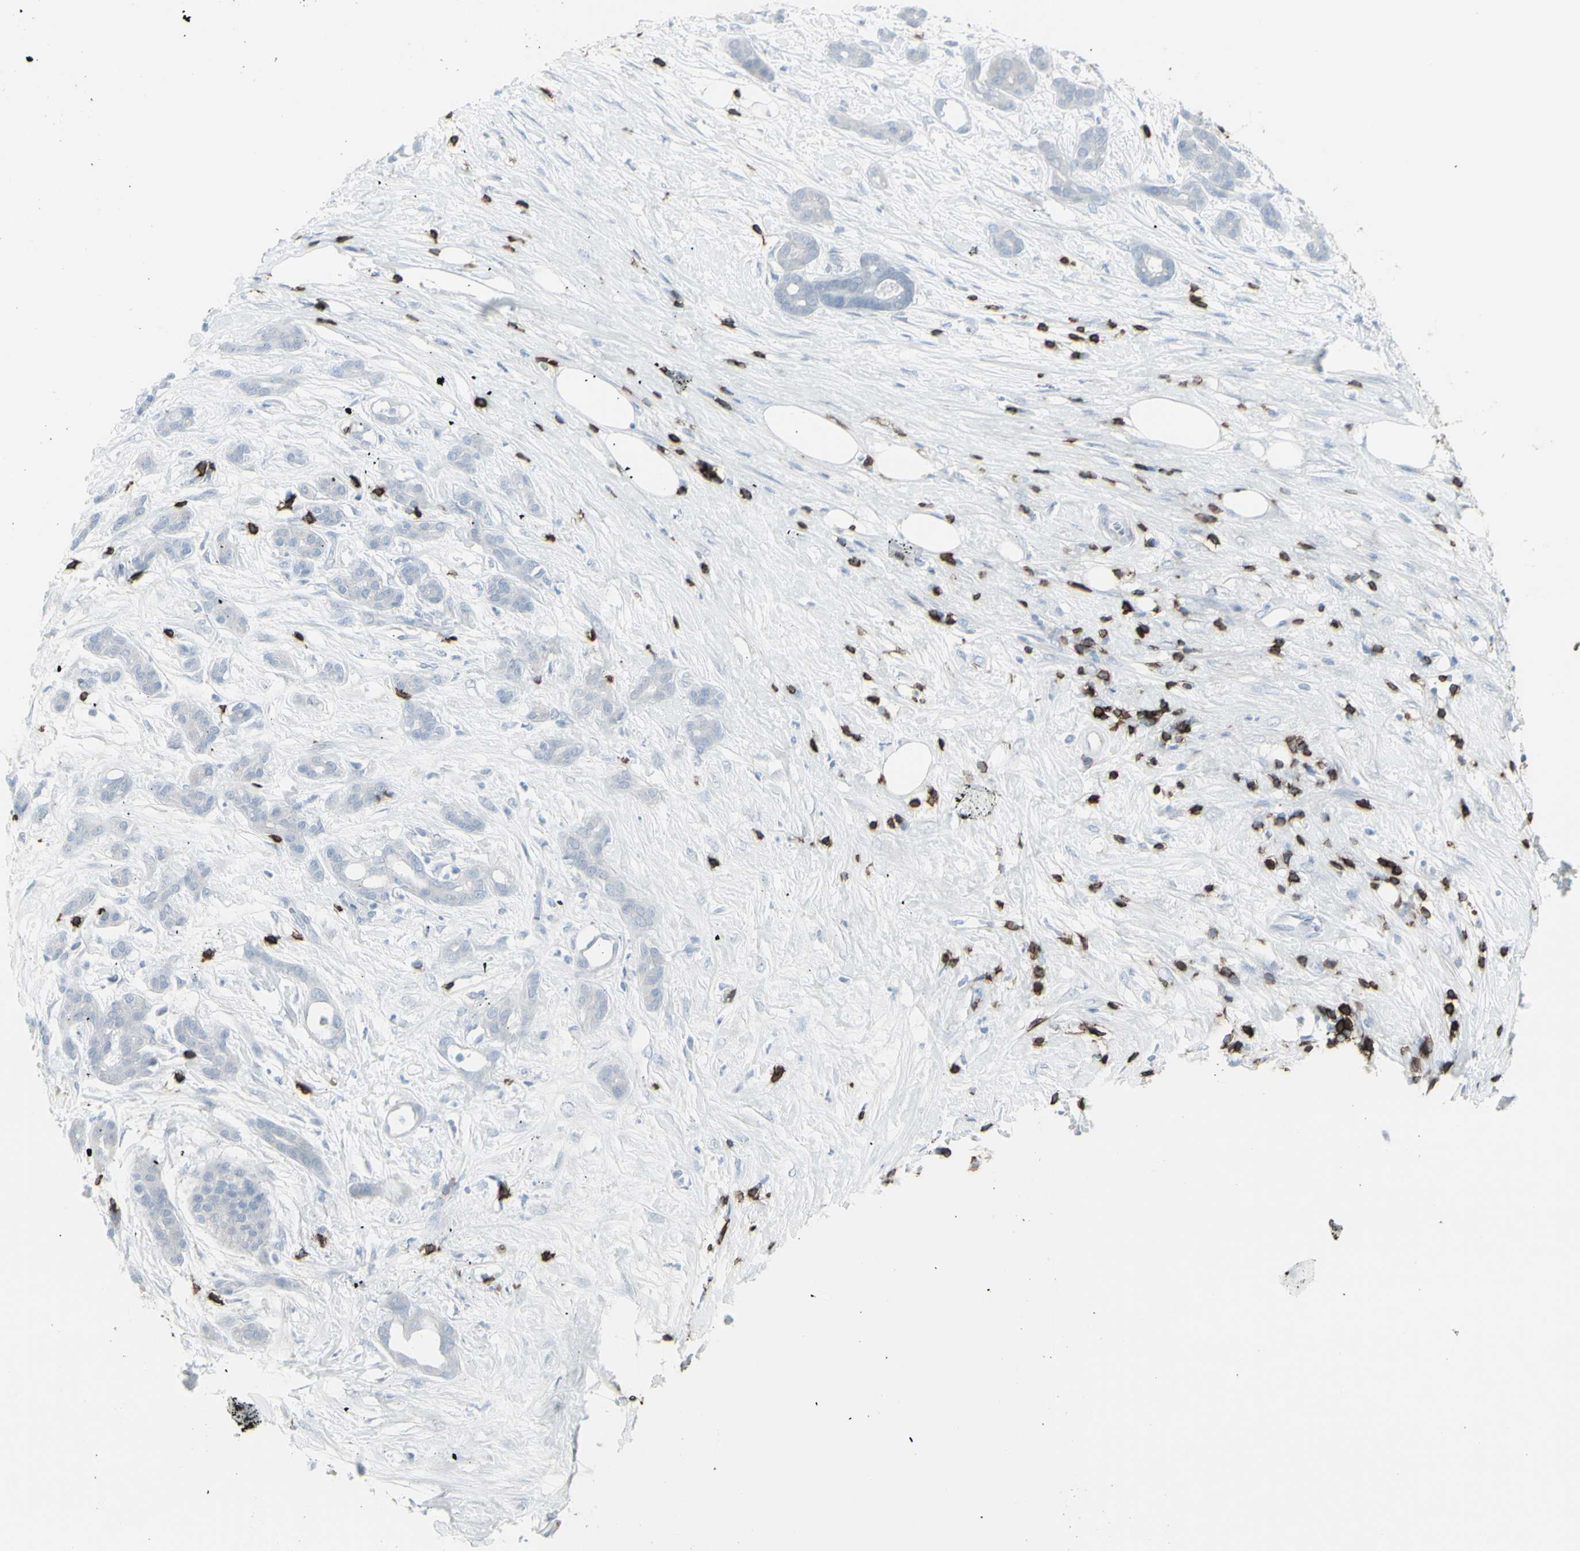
{"staining": {"intensity": "negative", "quantity": "none", "location": "none"}, "tissue": "pancreatic cancer", "cell_type": "Tumor cells", "image_type": "cancer", "snomed": [{"axis": "morphology", "description": "Adenocarcinoma, NOS"}, {"axis": "topography", "description": "Pancreas"}], "caption": "This is an IHC image of pancreatic adenocarcinoma. There is no positivity in tumor cells.", "gene": "CD247", "patient": {"sex": "male", "age": 41}}